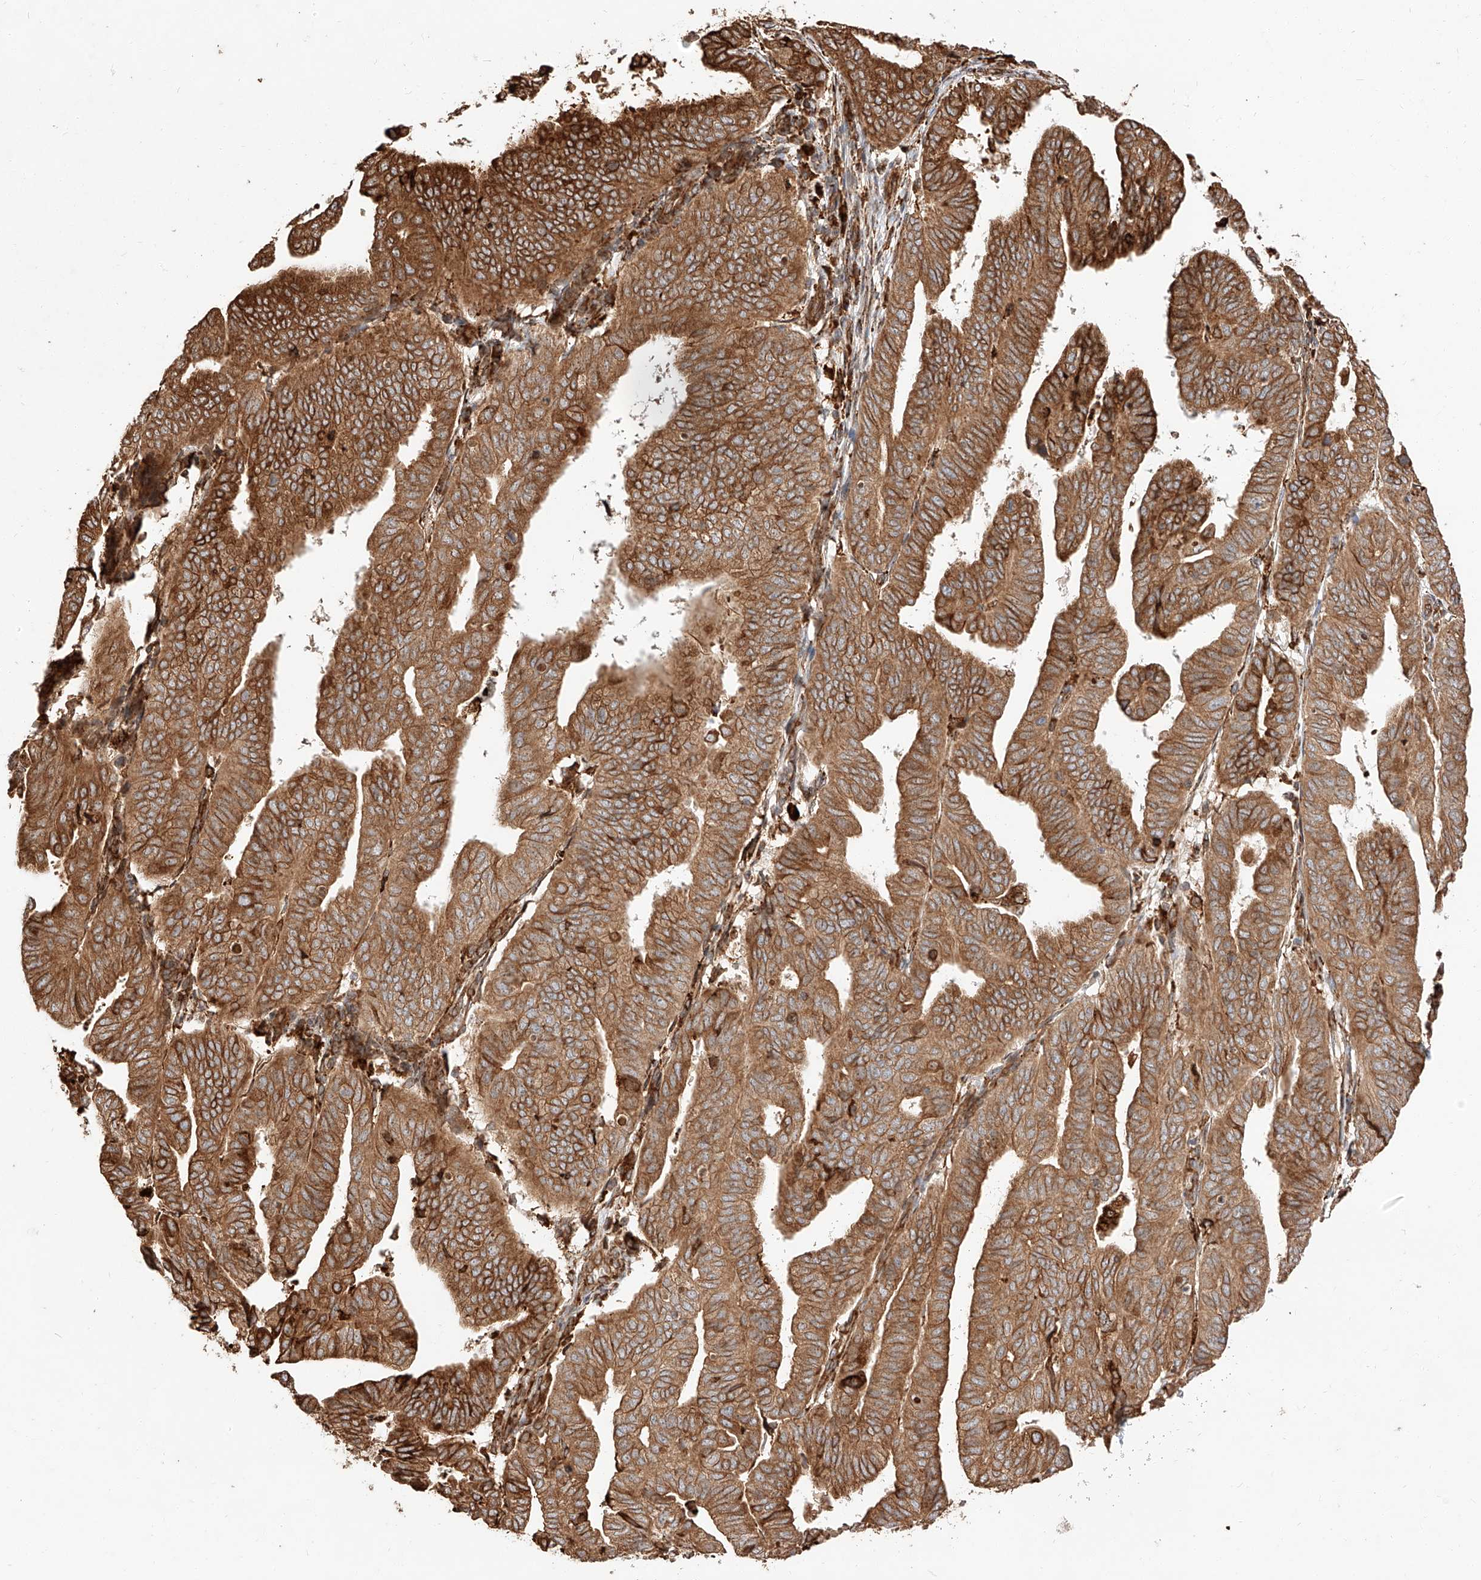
{"staining": {"intensity": "strong", "quantity": ">75%", "location": "cytoplasmic/membranous"}, "tissue": "endometrial cancer", "cell_type": "Tumor cells", "image_type": "cancer", "snomed": [{"axis": "morphology", "description": "Adenocarcinoma, NOS"}, {"axis": "topography", "description": "Uterus"}], "caption": "DAB (3,3'-diaminobenzidine) immunohistochemical staining of human endometrial cancer (adenocarcinoma) exhibits strong cytoplasmic/membranous protein staining in approximately >75% of tumor cells.", "gene": "ZNF84", "patient": {"sex": "female", "age": 77}}